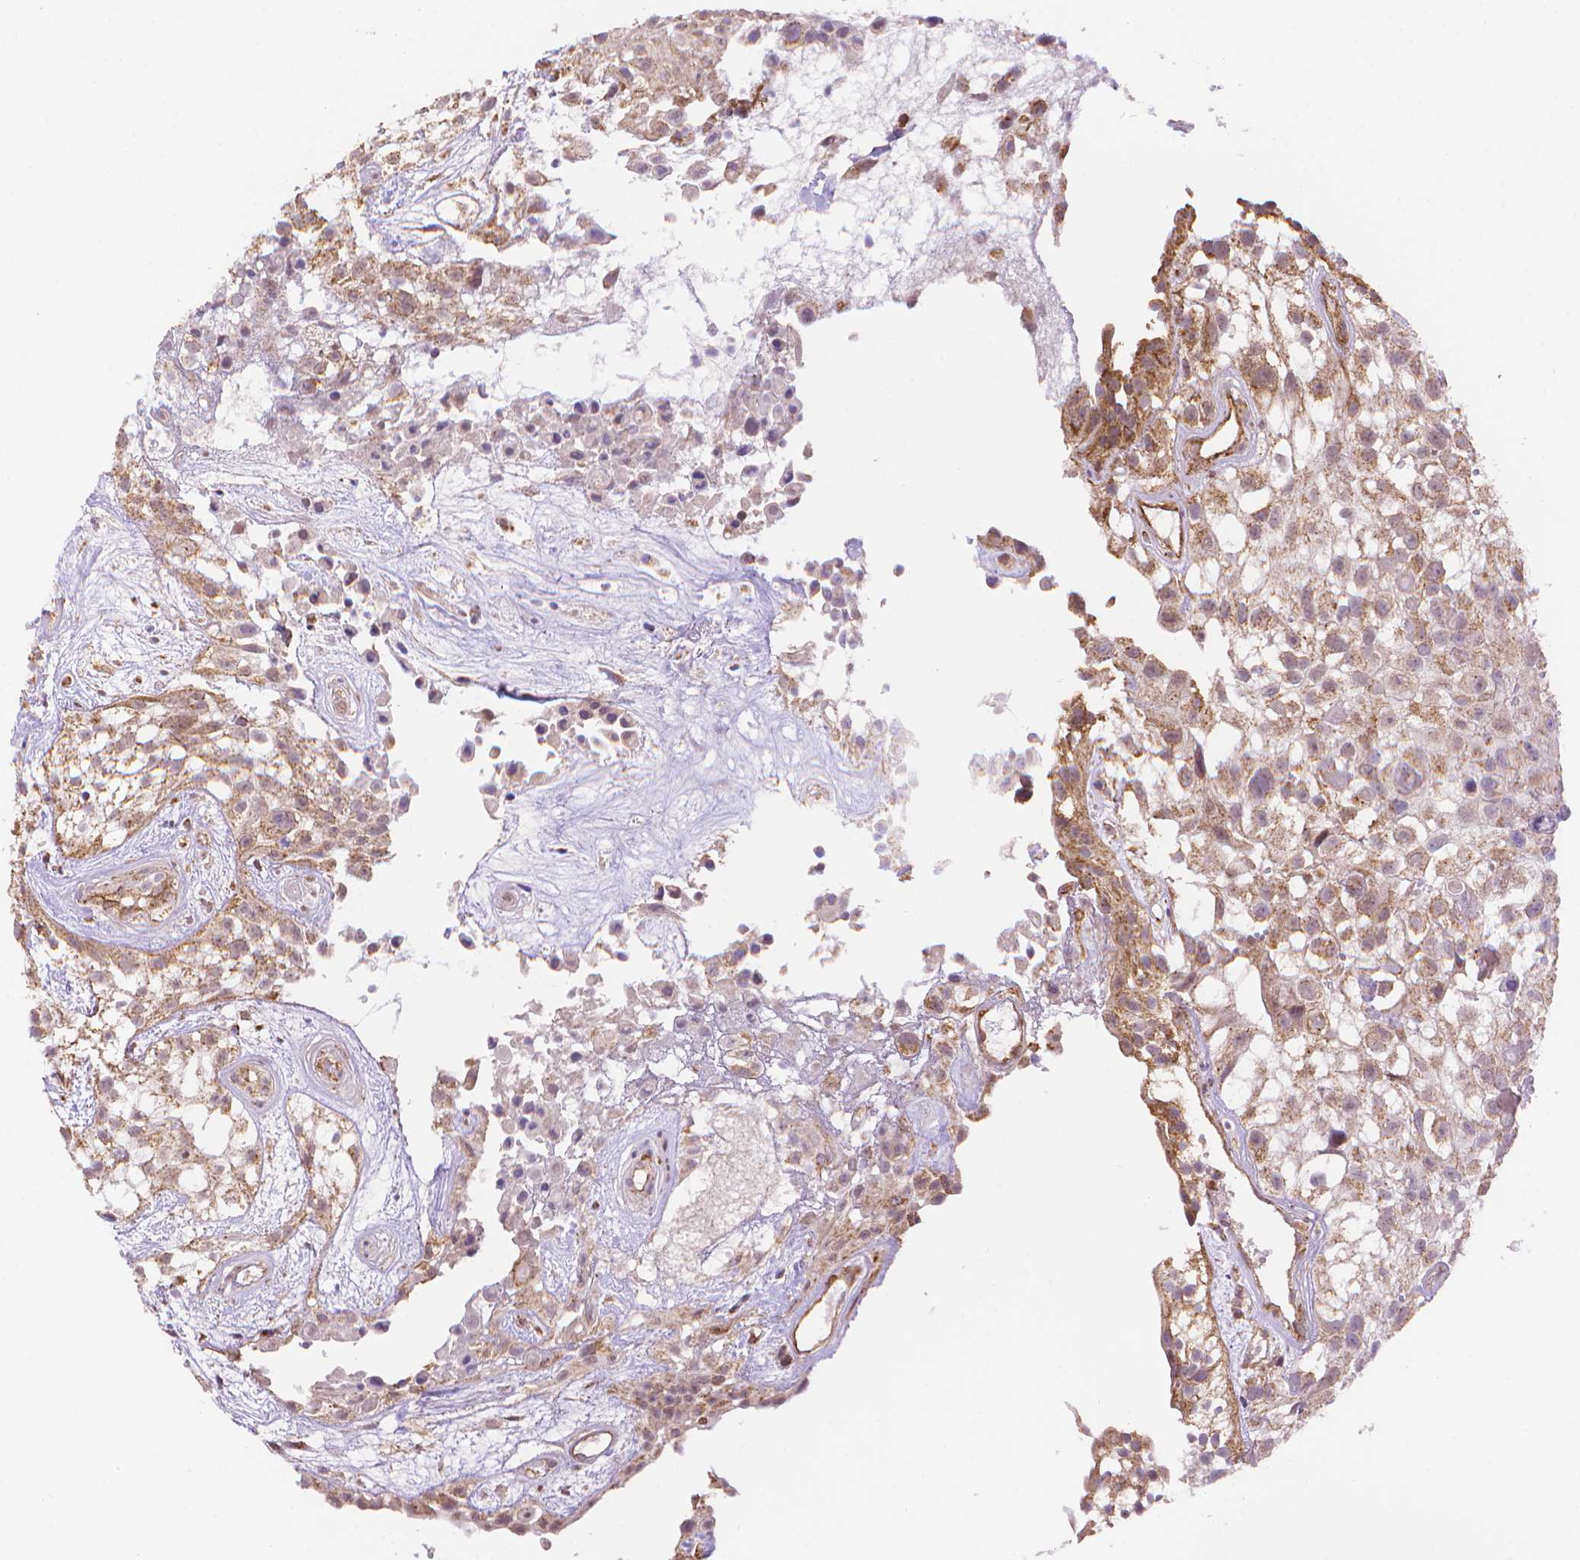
{"staining": {"intensity": "weak", "quantity": ">75%", "location": "cytoplasmic/membranous"}, "tissue": "urothelial cancer", "cell_type": "Tumor cells", "image_type": "cancer", "snomed": [{"axis": "morphology", "description": "Urothelial carcinoma, High grade"}, {"axis": "topography", "description": "Urinary bladder"}], "caption": "High-grade urothelial carcinoma was stained to show a protein in brown. There is low levels of weak cytoplasmic/membranous expression in about >75% of tumor cells.", "gene": "CYYR1", "patient": {"sex": "male", "age": 56}}